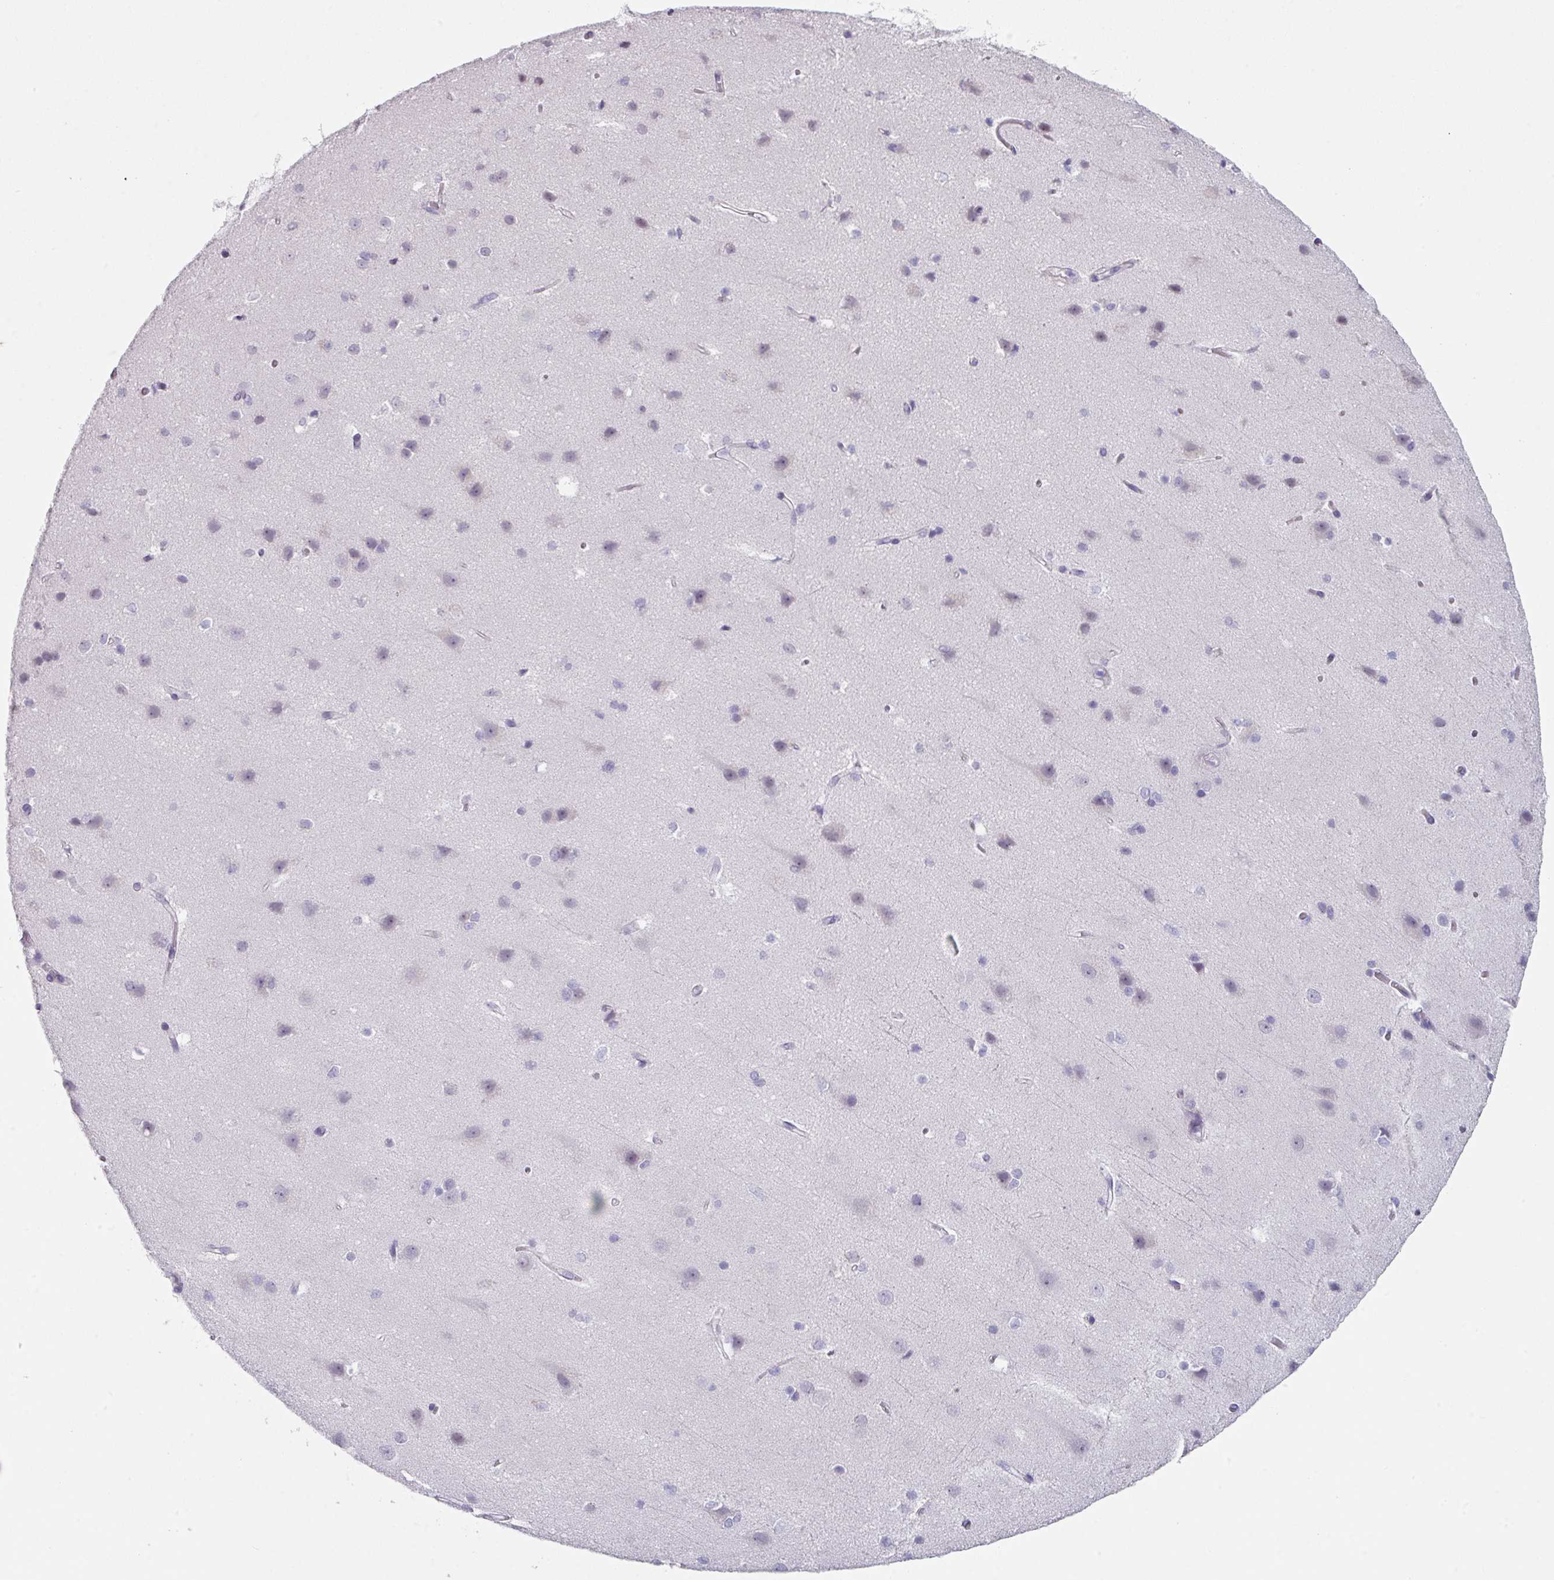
{"staining": {"intensity": "negative", "quantity": "none", "location": "none"}, "tissue": "cerebral cortex", "cell_type": "Endothelial cells", "image_type": "normal", "snomed": [{"axis": "morphology", "description": "Normal tissue, NOS"}, {"axis": "topography", "description": "Cerebral cortex"}], "caption": "Cerebral cortex stained for a protein using immunohistochemistry displays no positivity endothelial cells.", "gene": "DEFB115", "patient": {"sex": "male", "age": 37}}